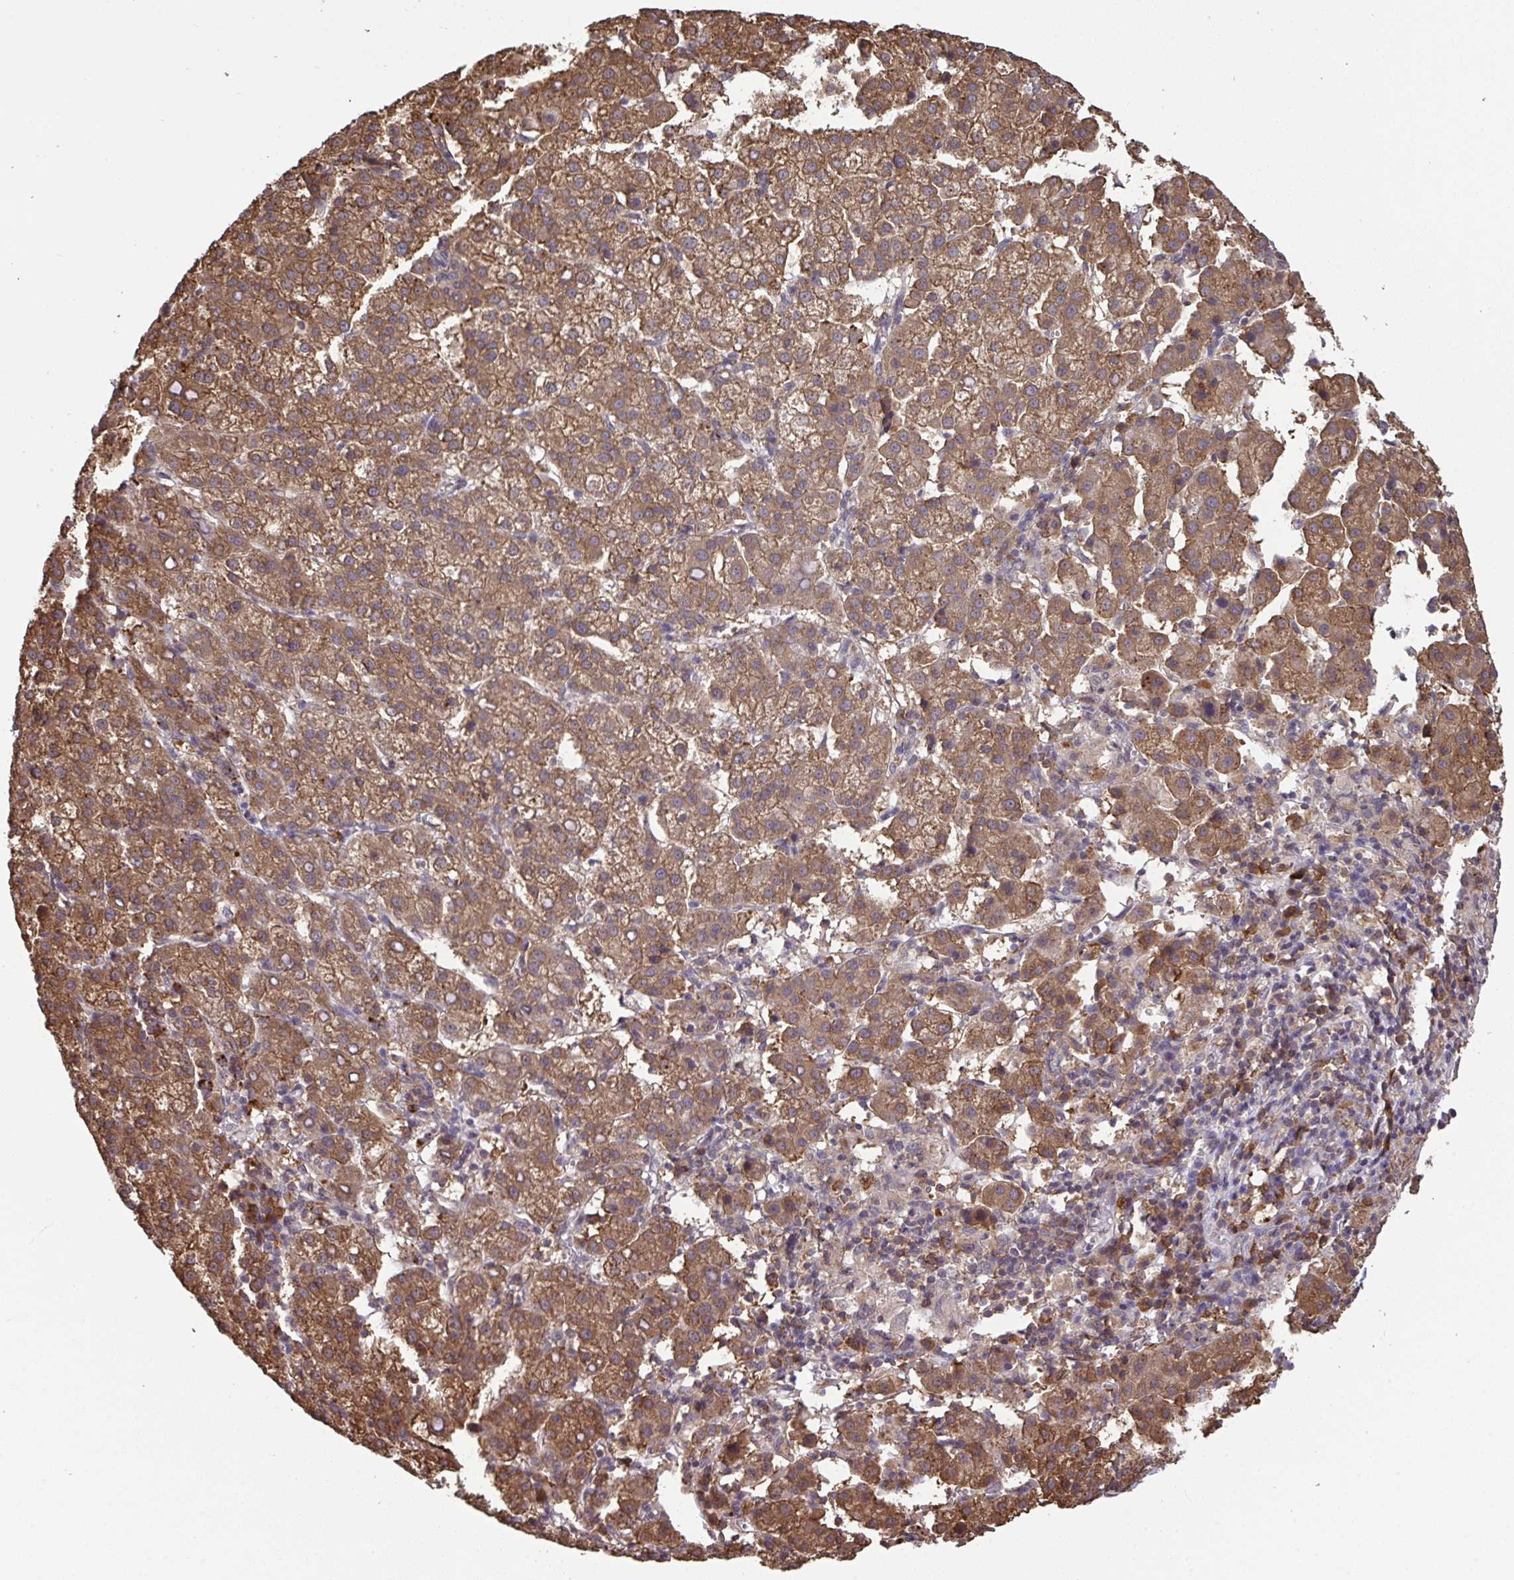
{"staining": {"intensity": "strong", "quantity": ">75%", "location": "cytoplasmic/membranous"}, "tissue": "liver cancer", "cell_type": "Tumor cells", "image_type": "cancer", "snomed": [{"axis": "morphology", "description": "Carcinoma, Hepatocellular, NOS"}, {"axis": "topography", "description": "Liver"}], "caption": "Immunohistochemistry histopathology image of neoplastic tissue: human hepatocellular carcinoma (liver) stained using immunohistochemistry displays high levels of strong protein expression localized specifically in the cytoplasmic/membranous of tumor cells, appearing as a cytoplasmic/membranous brown color.", "gene": "C12orf57", "patient": {"sex": "female", "age": 58}}